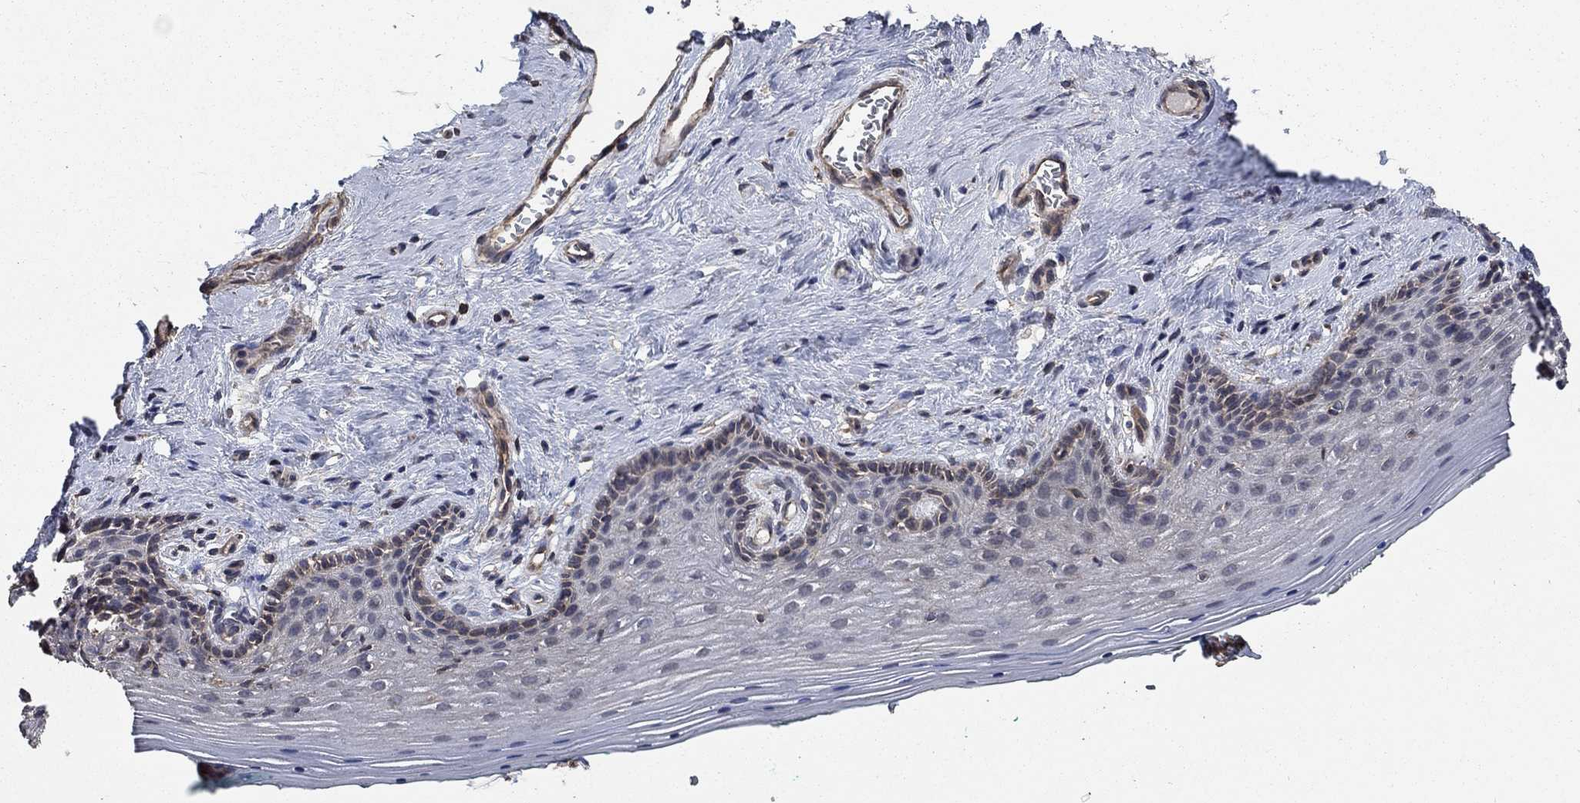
{"staining": {"intensity": "negative", "quantity": "none", "location": "none"}, "tissue": "vagina", "cell_type": "Squamous epithelial cells", "image_type": "normal", "snomed": [{"axis": "morphology", "description": "Normal tissue, NOS"}, {"axis": "topography", "description": "Vagina"}], "caption": "High power microscopy micrograph of an IHC photomicrograph of normal vagina, revealing no significant positivity in squamous epithelial cells.", "gene": "PDE3A", "patient": {"sex": "female", "age": 45}}